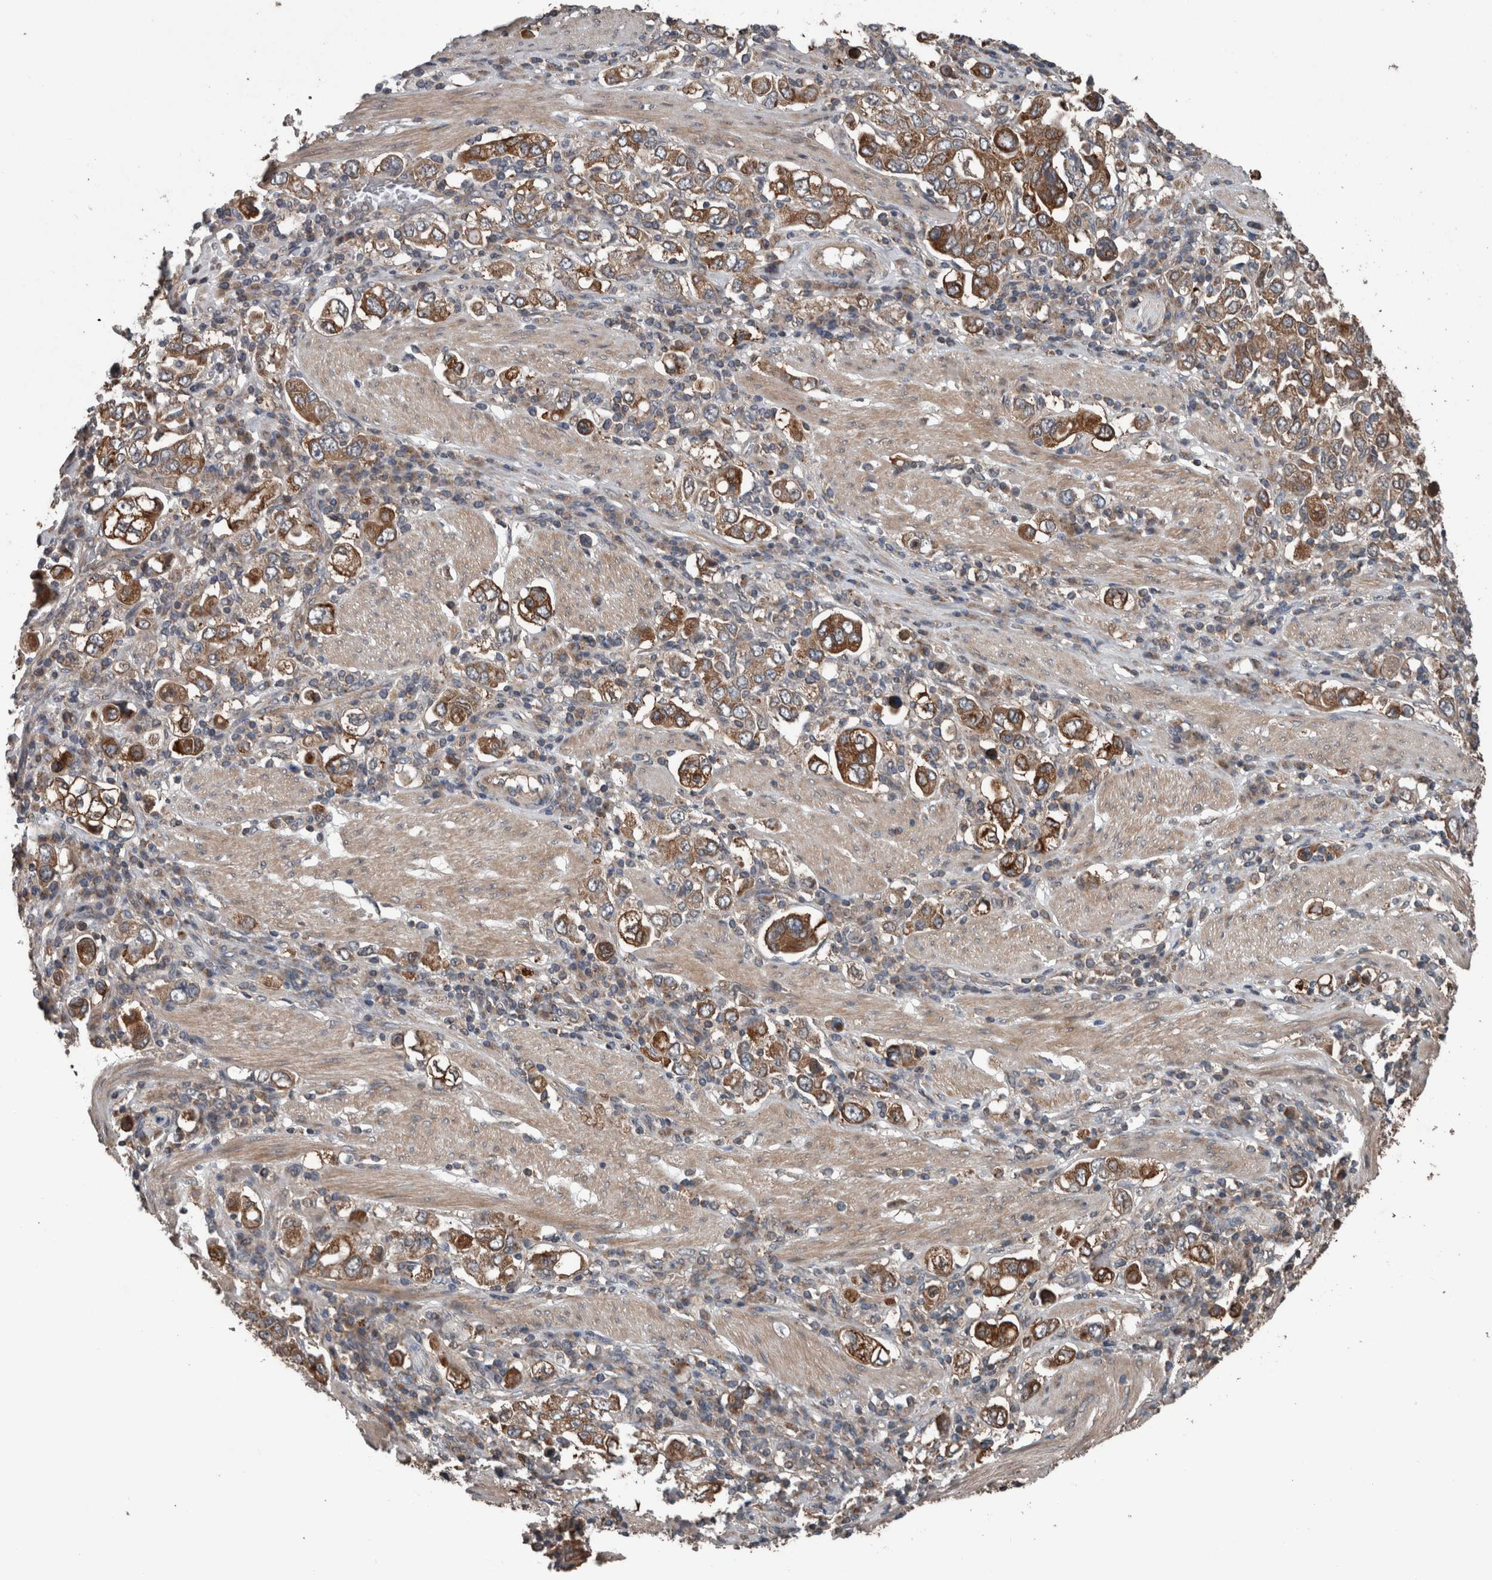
{"staining": {"intensity": "moderate", "quantity": ">75%", "location": "cytoplasmic/membranous"}, "tissue": "stomach cancer", "cell_type": "Tumor cells", "image_type": "cancer", "snomed": [{"axis": "morphology", "description": "Adenocarcinoma, NOS"}, {"axis": "topography", "description": "Stomach, upper"}], "caption": "Brown immunohistochemical staining in human adenocarcinoma (stomach) displays moderate cytoplasmic/membranous expression in approximately >75% of tumor cells.", "gene": "RIOK3", "patient": {"sex": "male", "age": 62}}